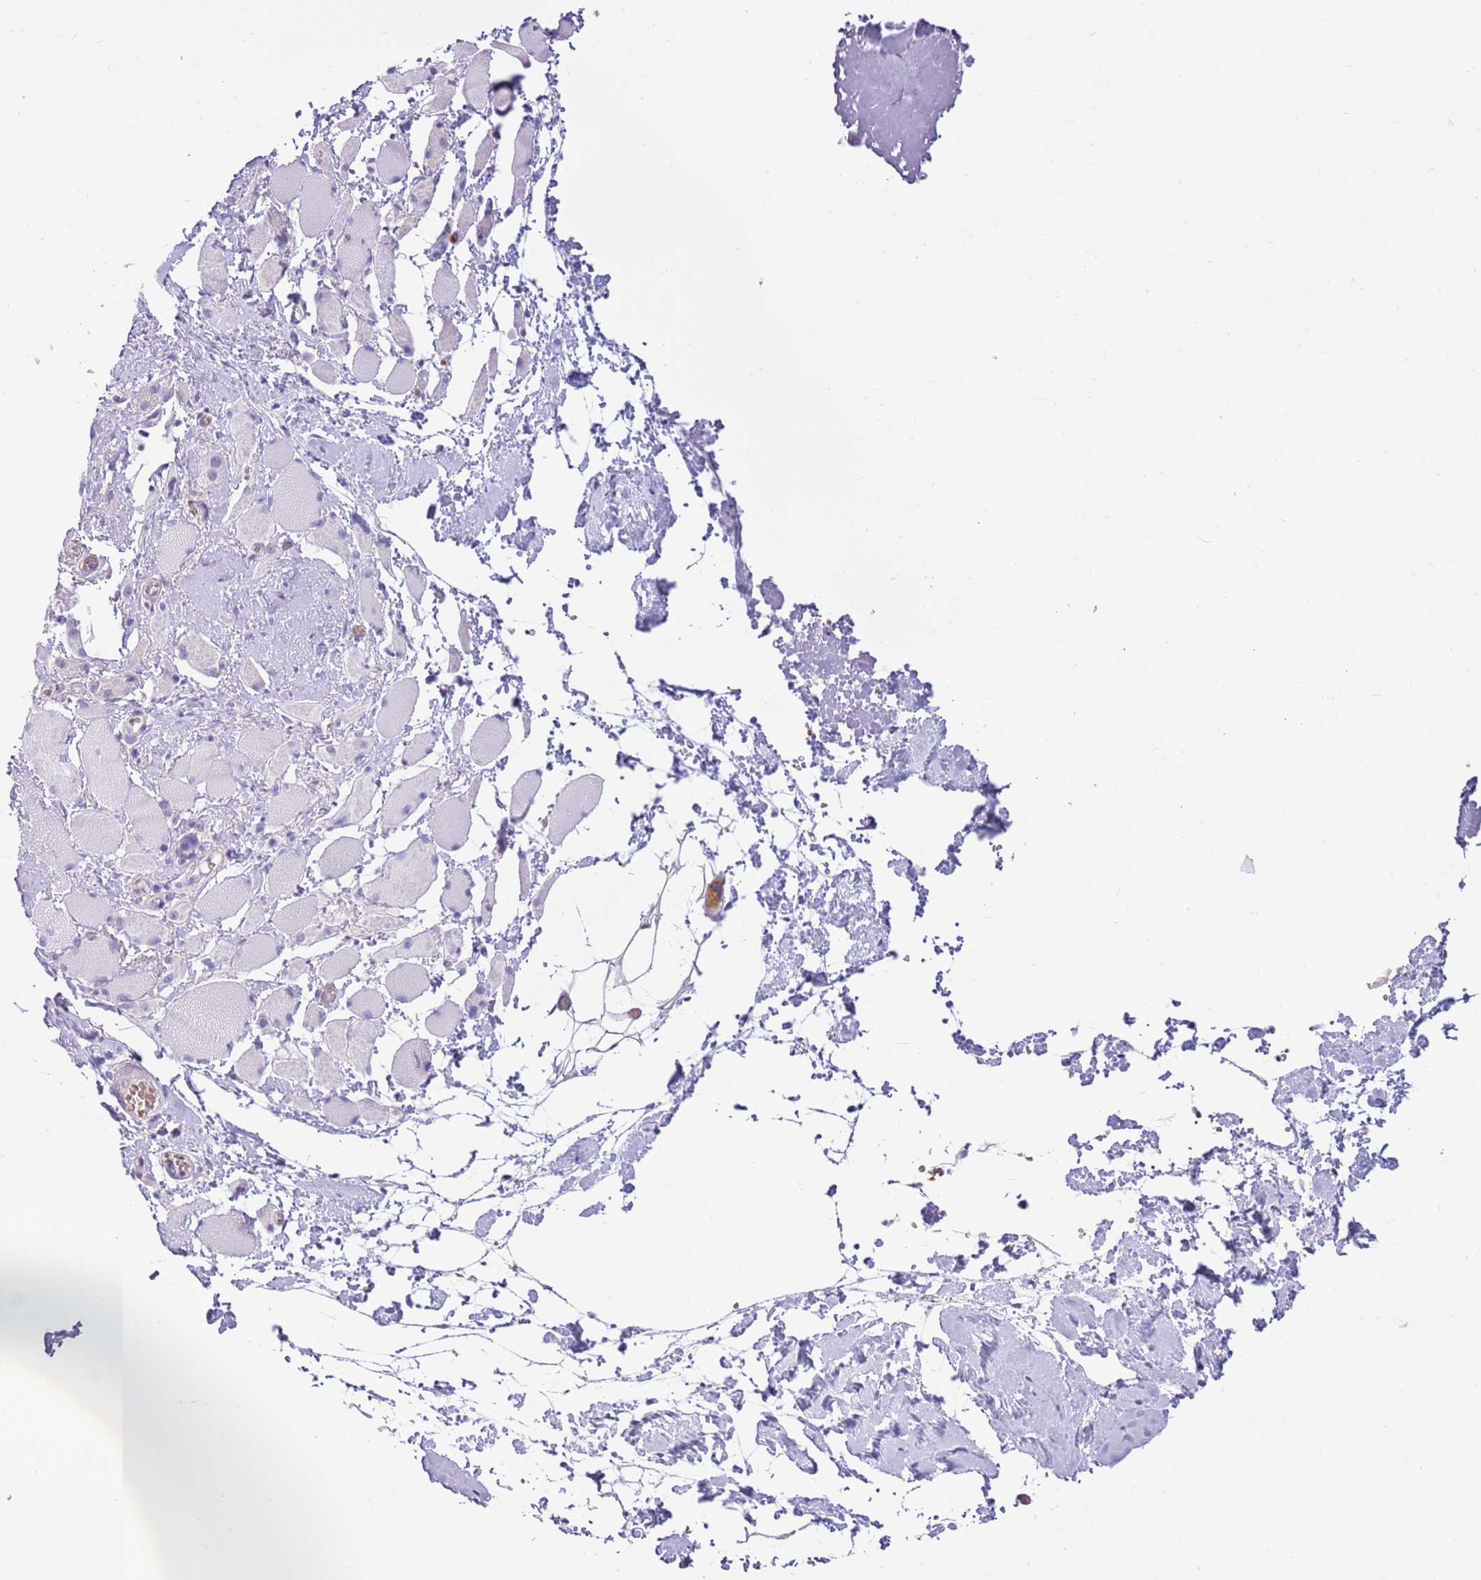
{"staining": {"intensity": "negative", "quantity": "none", "location": "none"}, "tissue": "skeletal muscle", "cell_type": "Myocytes", "image_type": "normal", "snomed": [{"axis": "morphology", "description": "Normal tissue, NOS"}, {"axis": "morphology", "description": "Basal cell carcinoma"}, {"axis": "topography", "description": "Skeletal muscle"}], "caption": "Immunohistochemical staining of unremarkable skeletal muscle shows no significant staining in myocytes. (DAB IHC with hematoxylin counter stain).", "gene": "DDI2", "patient": {"sex": "female", "age": 64}}